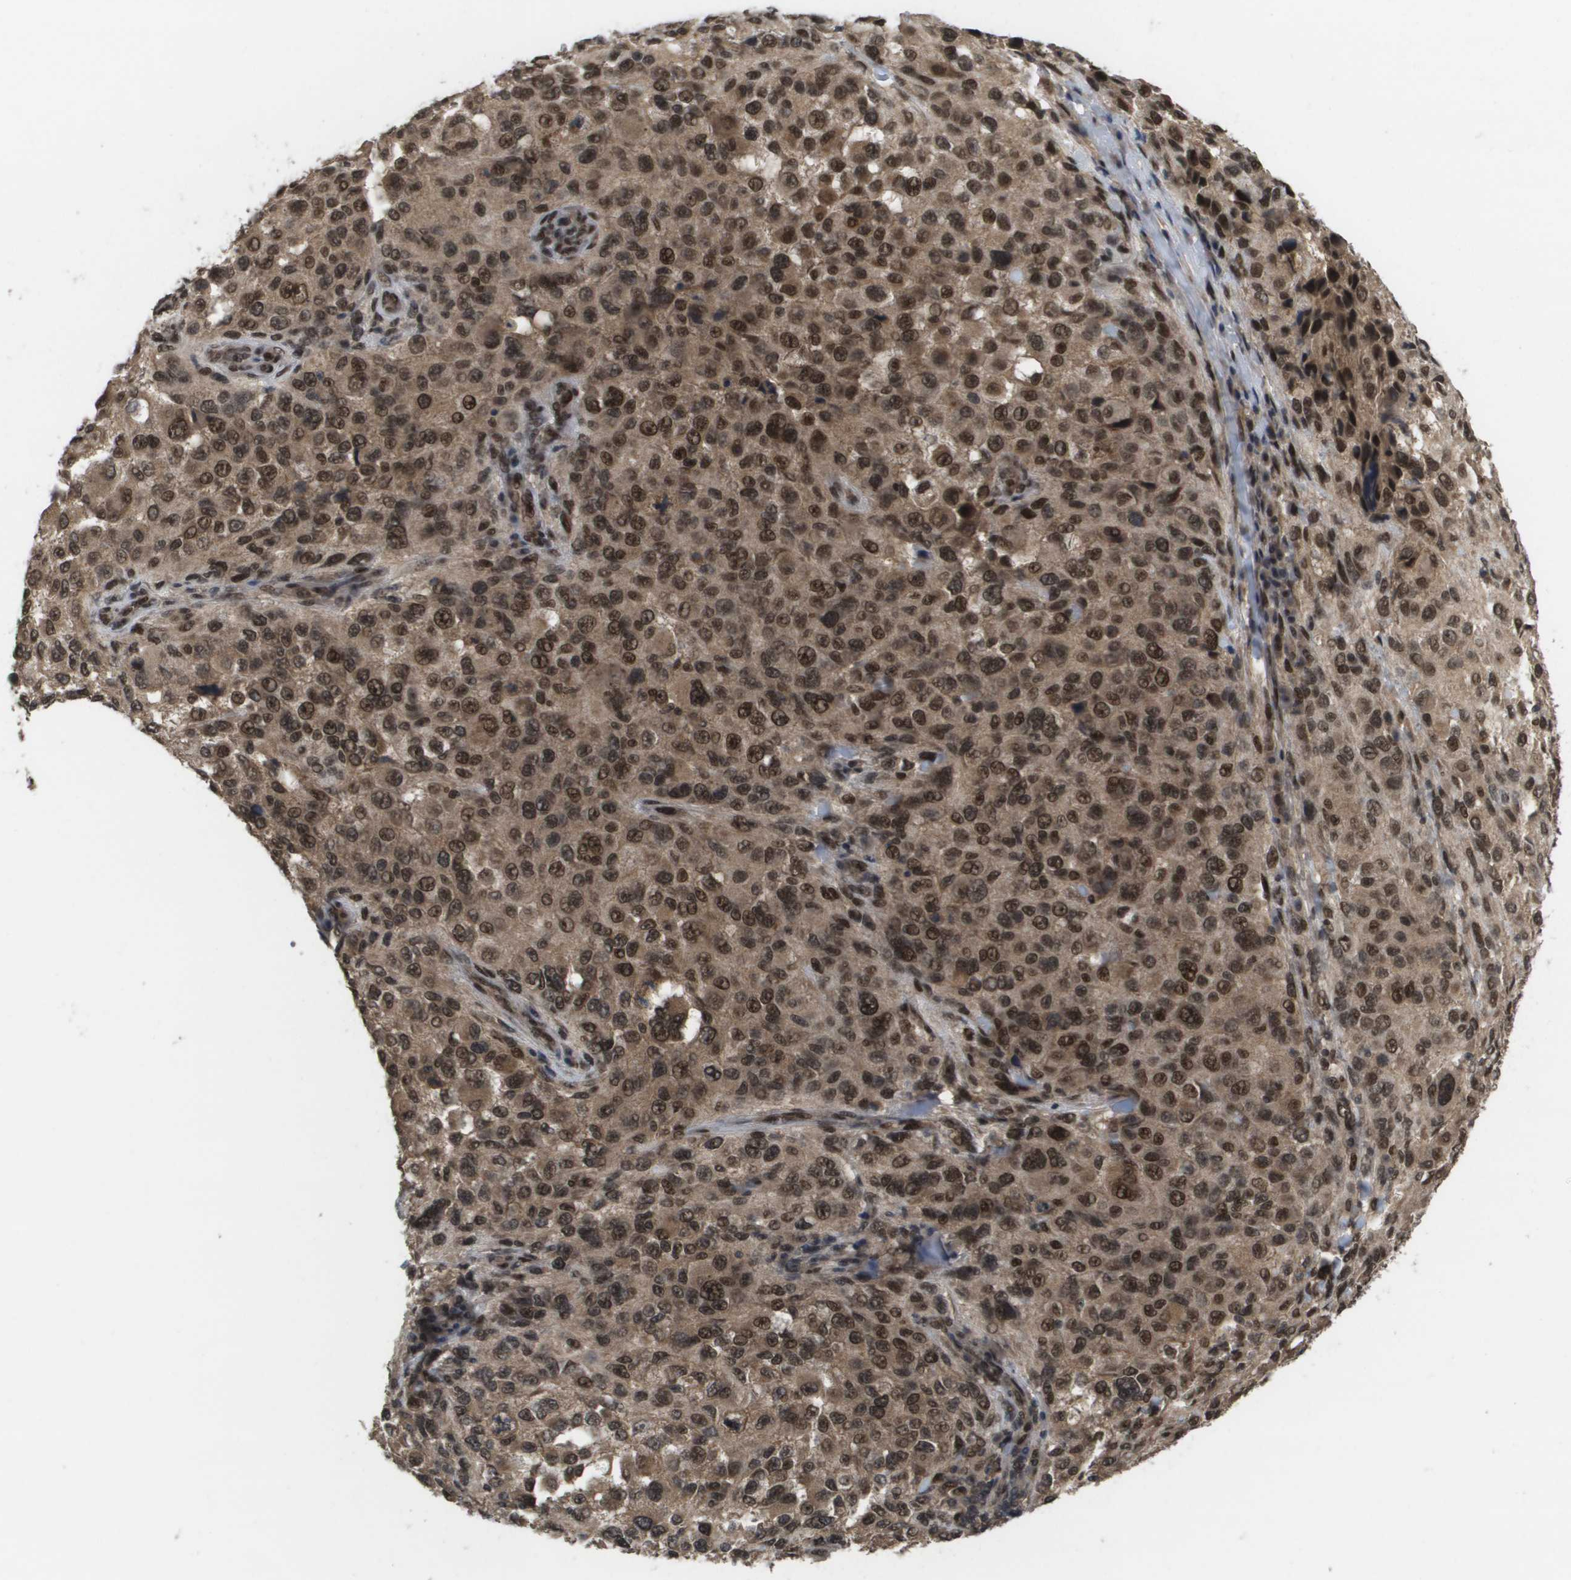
{"staining": {"intensity": "strong", "quantity": ">75%", "location": "cytoplasmic/membranous,nuclear"}, "tissue": "melanoma", "cell_type": "Tumor cells", "image_type": "cancer", "snomed": [{"axis": "morphology", "description": "Necrosis, NOS"}, {"axis": "morphology", "description": "Malignant melanoma, NOS"}, {"axis": "topography", "description": "Skin"}], "caption": "Protein staining of malignant melanoma tissue shows strong cytoplasmic/membranous and nuclear staining in about >75% of tumor cells. The protein of interest is shown in brown color, while the nuclei are stained blue.", "gene": "AMBRA1", "patient": {"sex": "female", "age": 87}}